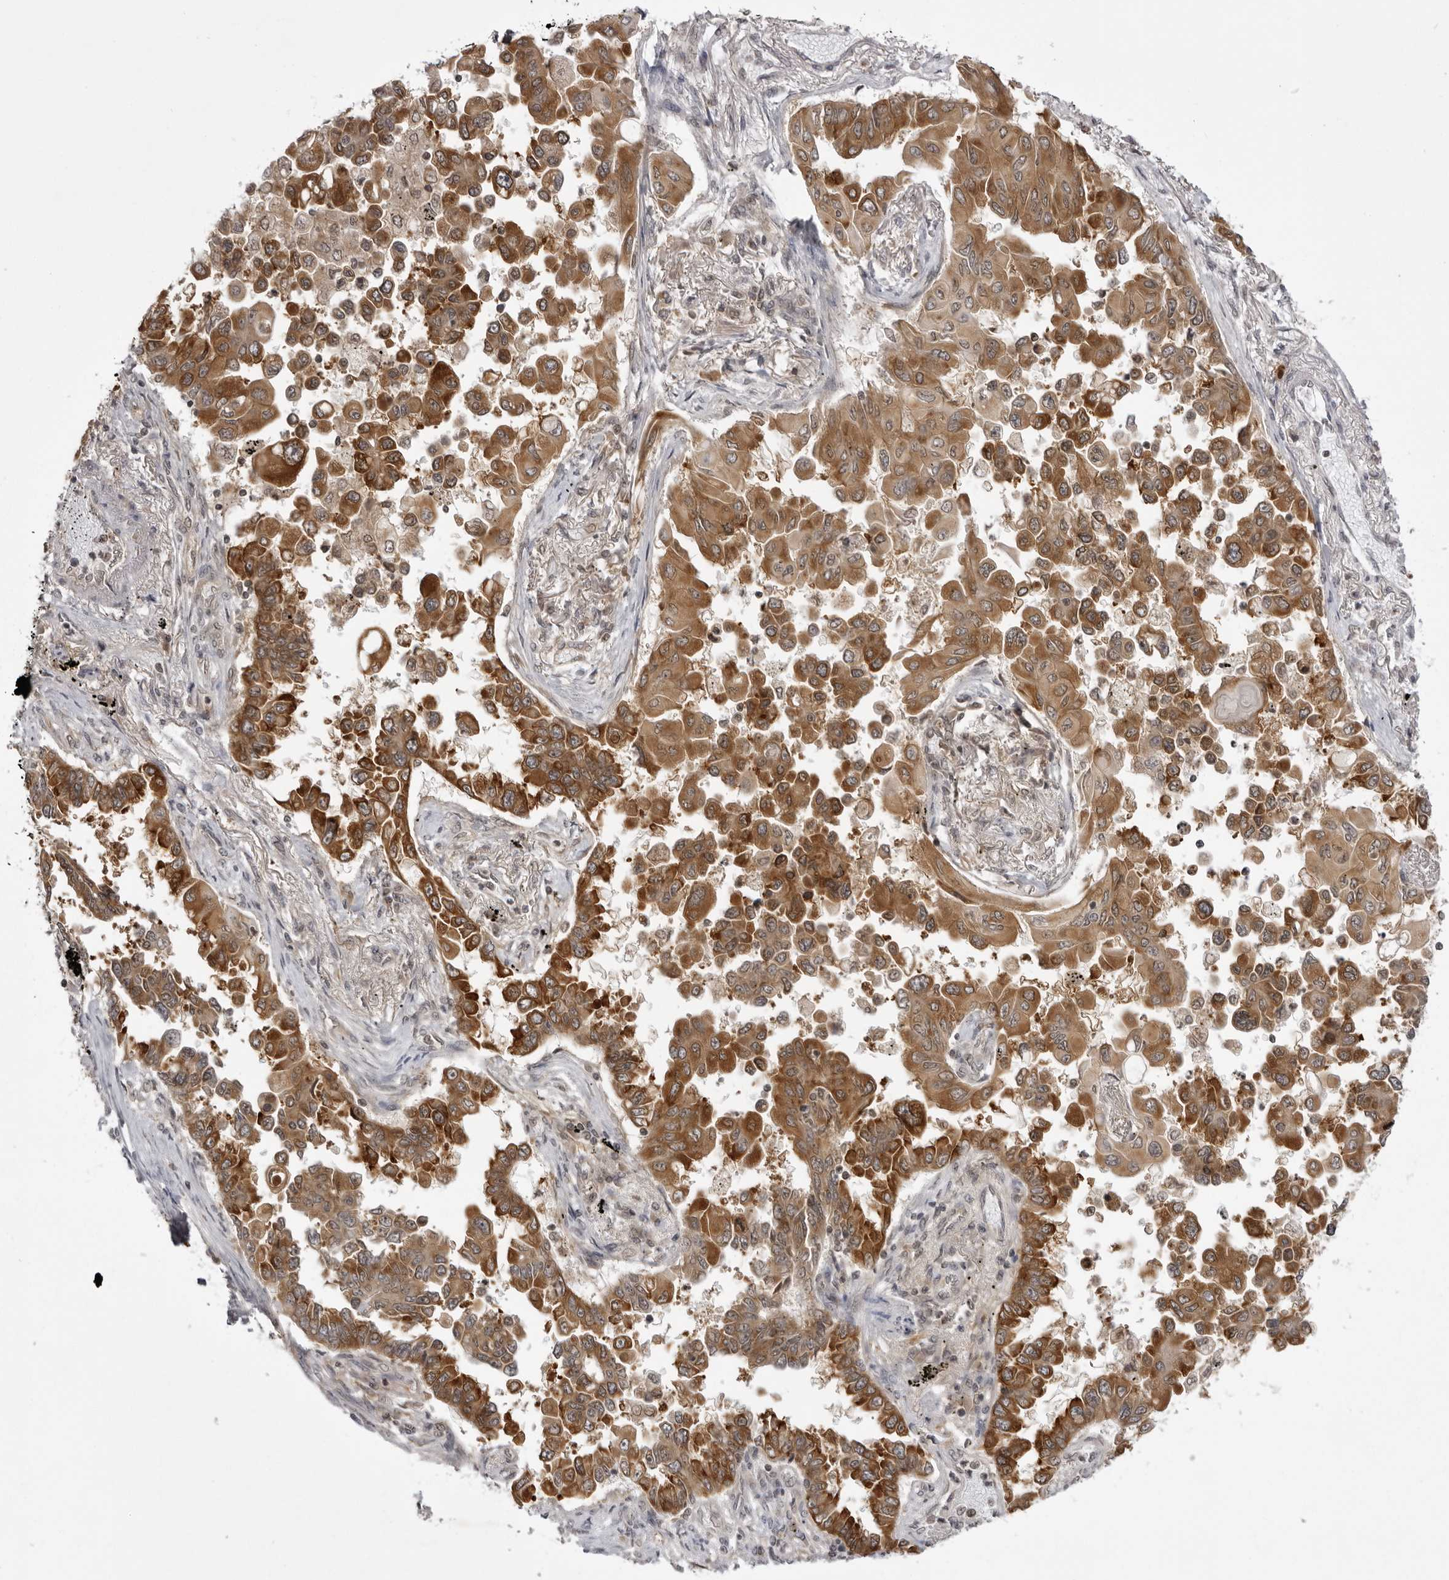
{"staining": {"intensity": "strong", "quantity": ">75%", "location": "cytoplasmic/membranous"}, "tissue": "lung cancer", "cell_type": "Tumor cells", "image_type": "cancer", "snomed": [{"axis": "morphology", "description": "Adenocarcinoma, NOS"}, {"axis": "topography", "description": "Lung"}], "caption": "Tumor cells exhibit strong cytoplasmic/membranous positivity in about >75% of cells in lung adenocarcinoma. (DAB (3,3'-diaminobenzidine) = brown stain, brightfield microscopy at high magnification).", "gene": "USP43", "patient": {"sex": "female", "age": 67}}